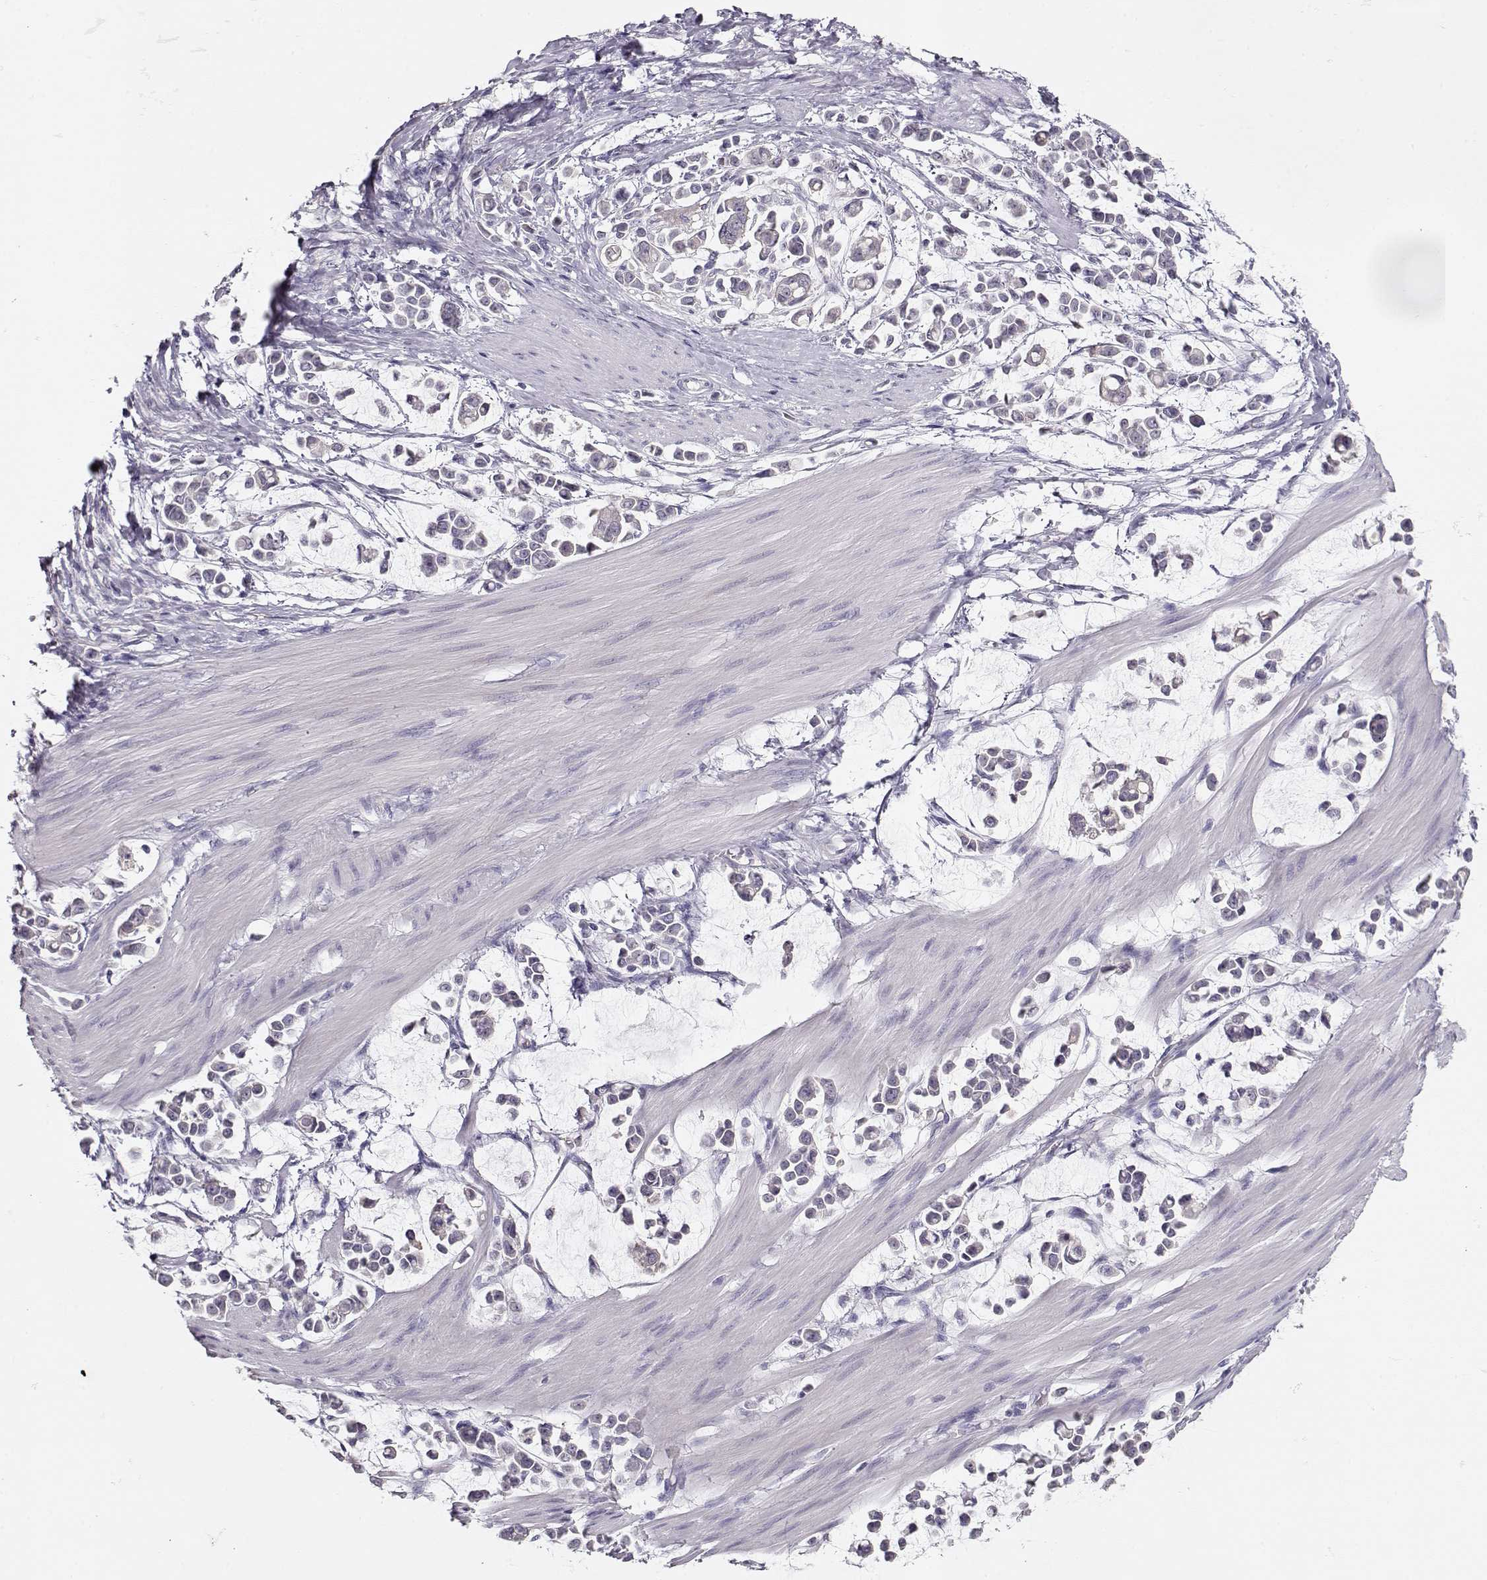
{"staining": {"intensity": "negative", "quantity": "none", "location": "none"}, "tissue": "stomach cancer", "cell_type": "Tumor cells", "image_type": "cancer", "snomed": [{"axis": "morphology", "description": "Adenocarcinoma, NOS"}, {"axis": "topography", "description": "Stomach"}], "caption": "IHC histopathology image of neoplastic tissue: human stomach cancer (adenocarcinoma) stained with DAB (3,3'-diaminobenzidine) exhibits no significant protein positivity in tumor cells.", "gene": "GLIPR1L2", "patient": {"sex": "male", "age": 82}}